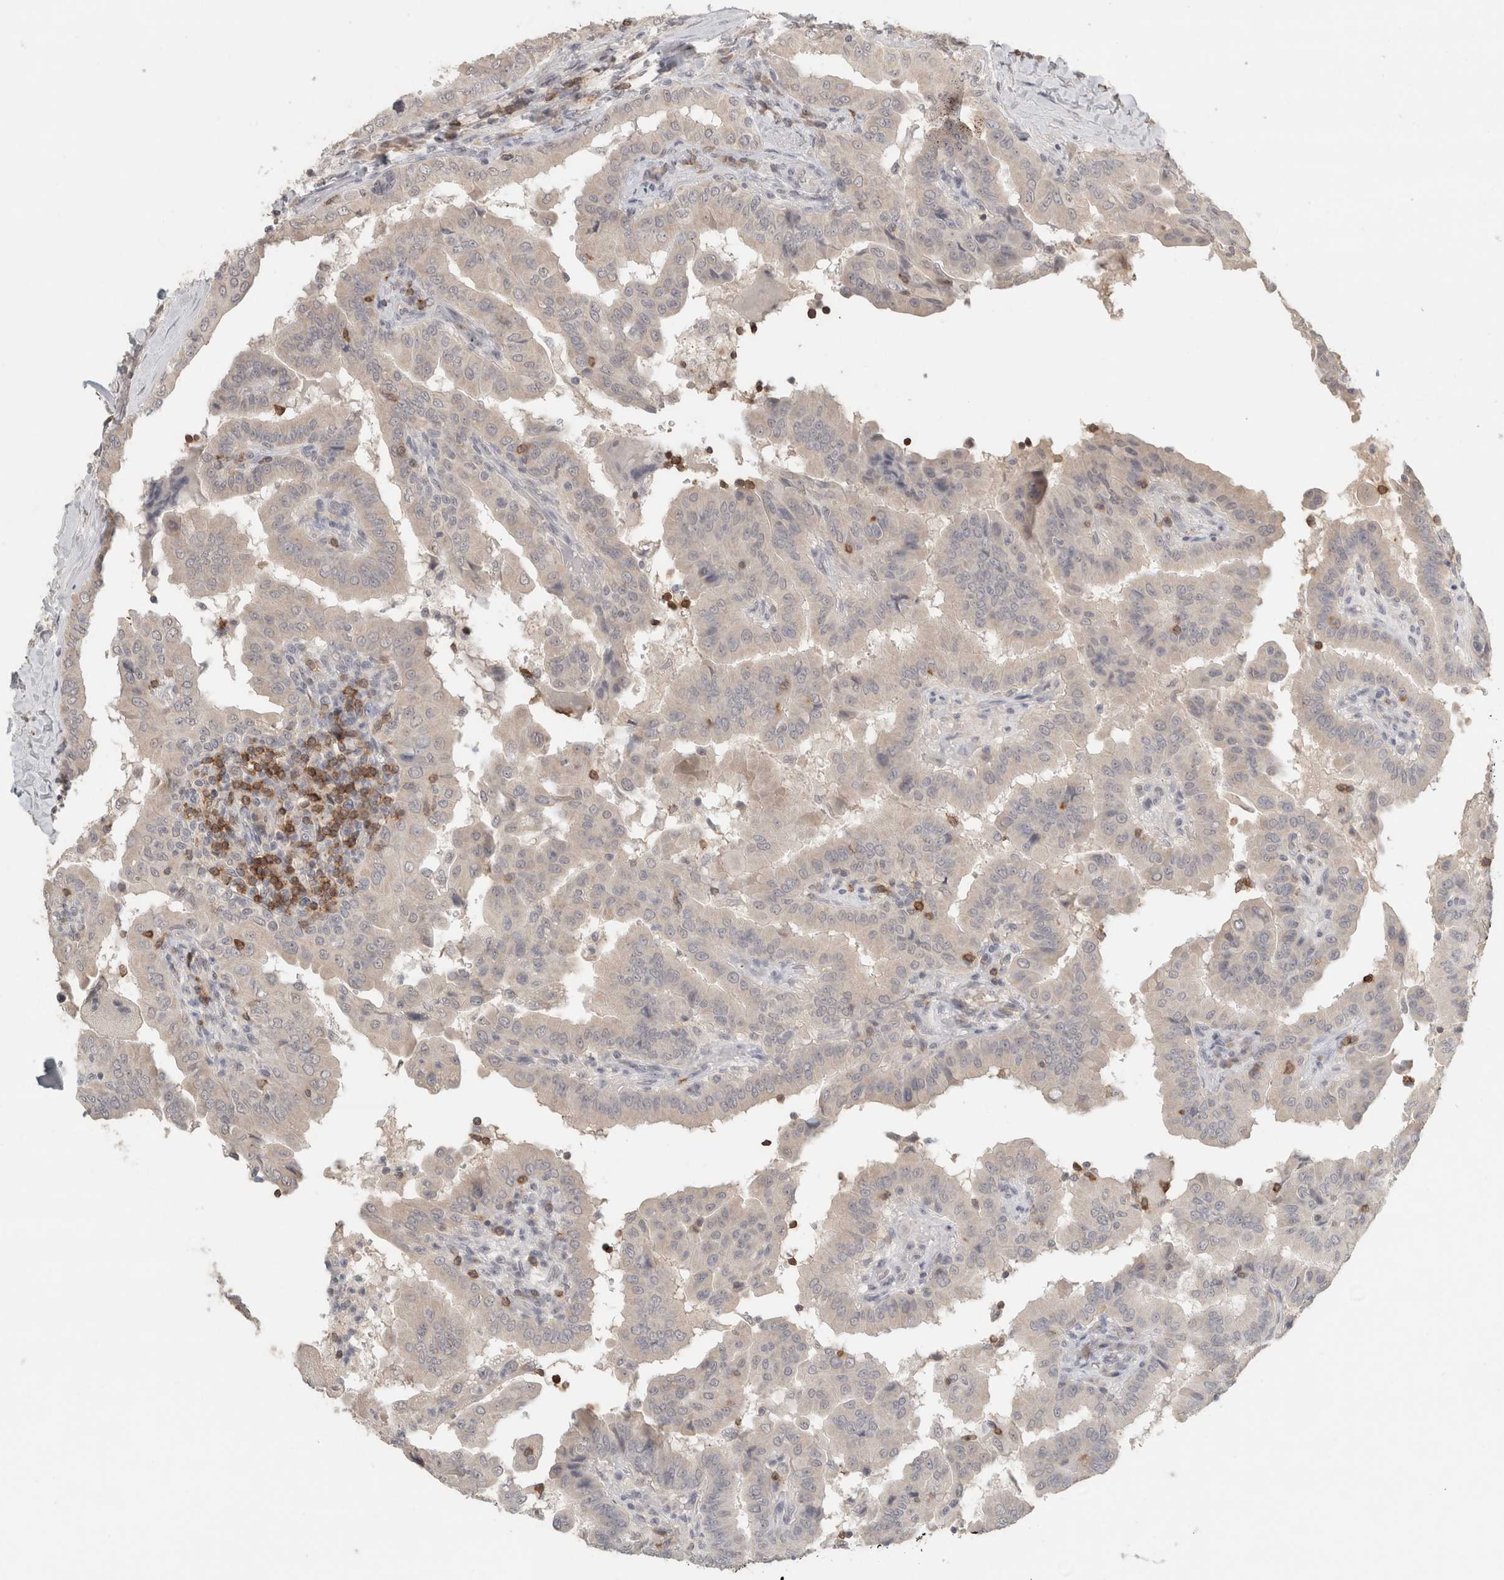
{"staining": {"intensity": "negative", "quantity": "none", "location": "none"}, "tissue": "thyroid cancer", "cell_type": "Tumor cells", "image_type": "cancer", "snomed": [{"axis": "morphology", "description": "Papillary adenocarcinoma, NOS"}, {"axis": "topography", "description": "Thyroid gland"}], "caption": "This is an IHC histopathology image of thyroid cancer (papillary adenocarcinoma). There is no staining in tumor cells.", "gene": "TRAT1", "patient": {"sex": "male", "age": 33}}